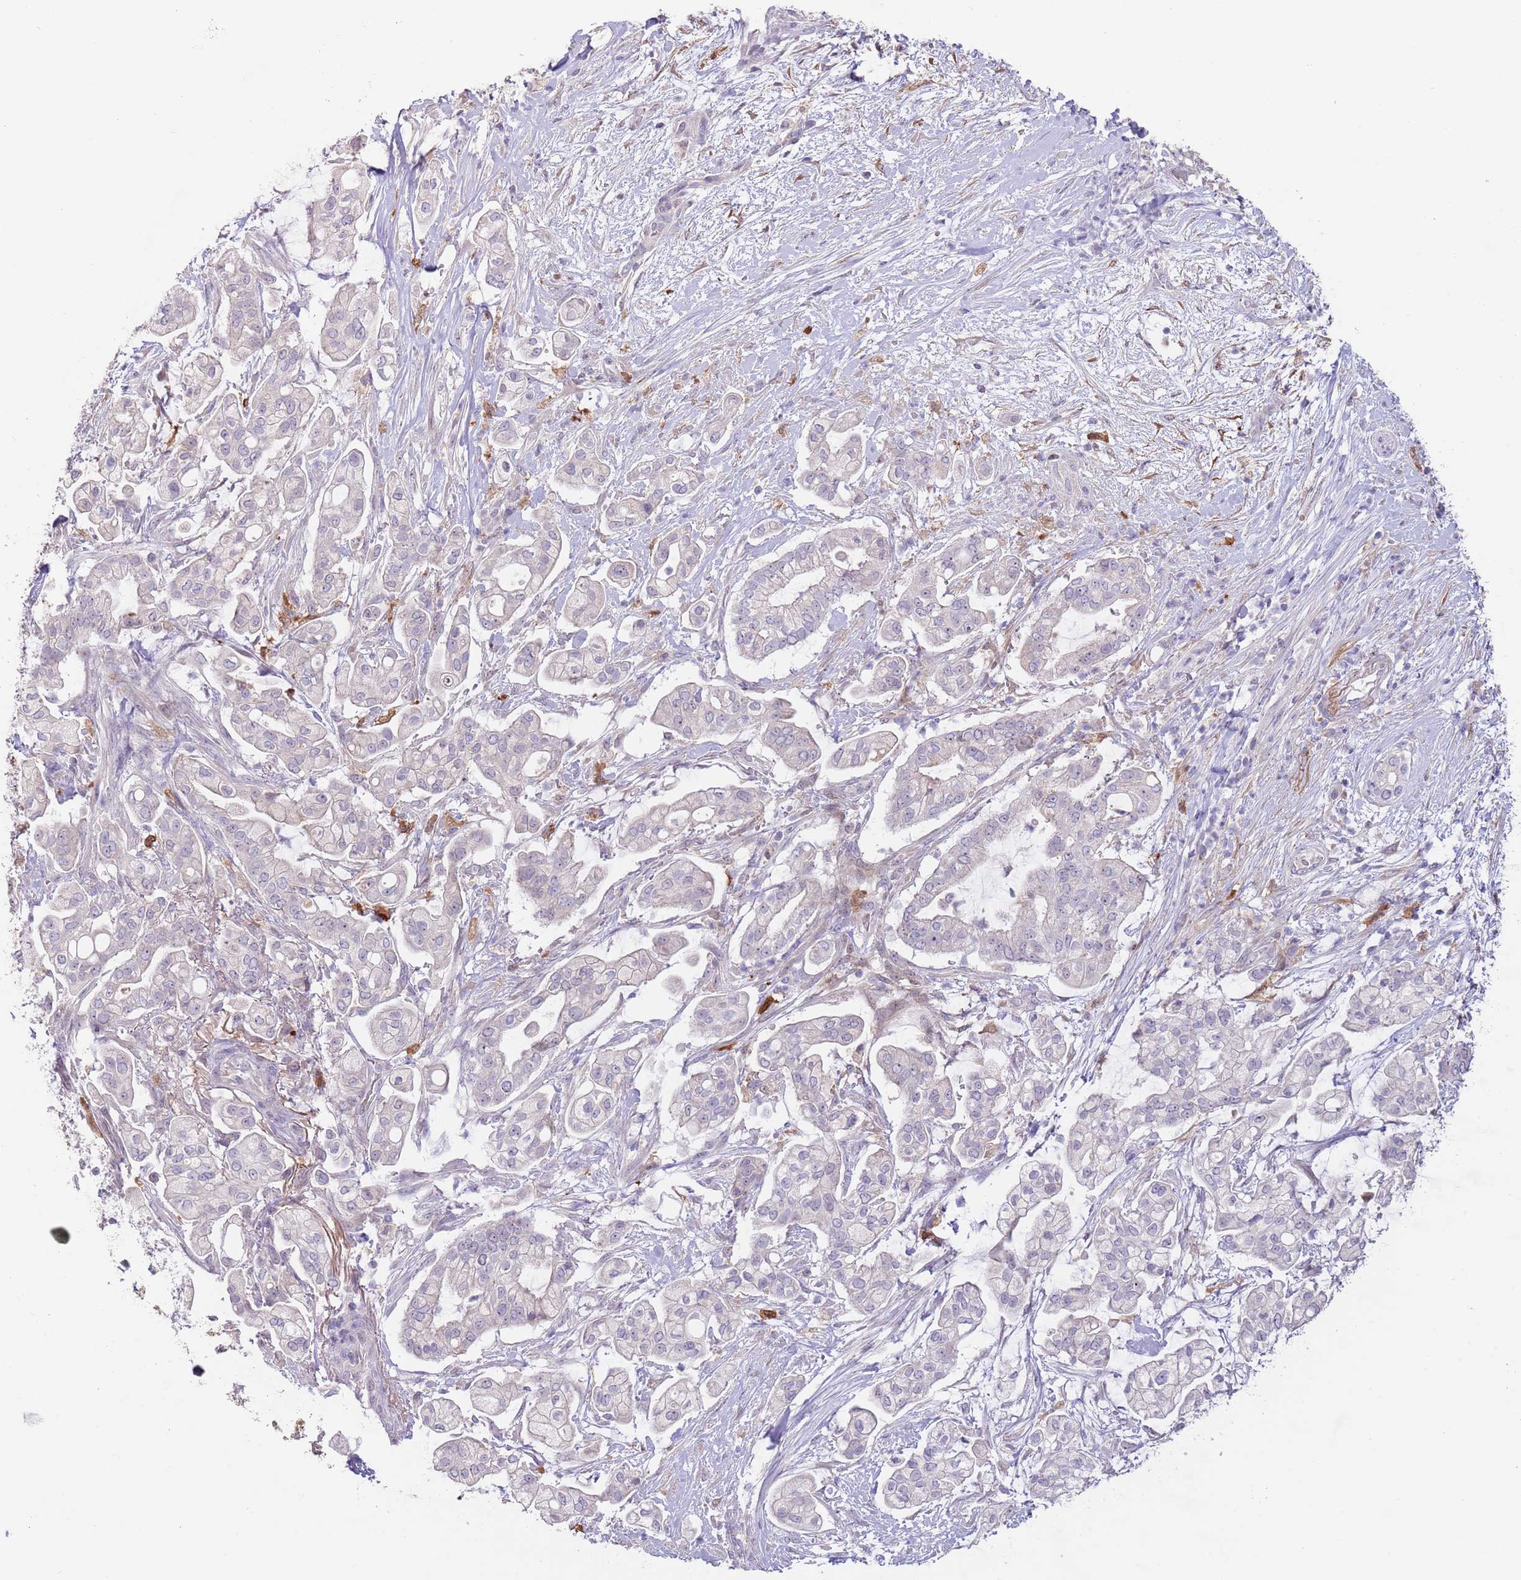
{"staining": {"intensity": "negative", "quantity": "none", "location": "none"}, "tissue": "pancreatic cancer", "cell_type": "Tumor cells", "image_type": "cancer", "snomed": [{"axis": "morphology", "description": "Adenocarcinoma, NOS"}, {"axis": "topography", "description": "Pancreas"}], "caption": "Image shows no protein staining in tumor cells of pancreatic adenocarcinoma tissue.", "gene": "AP1S2", "patient": {"sex": "female", "age": 69}}